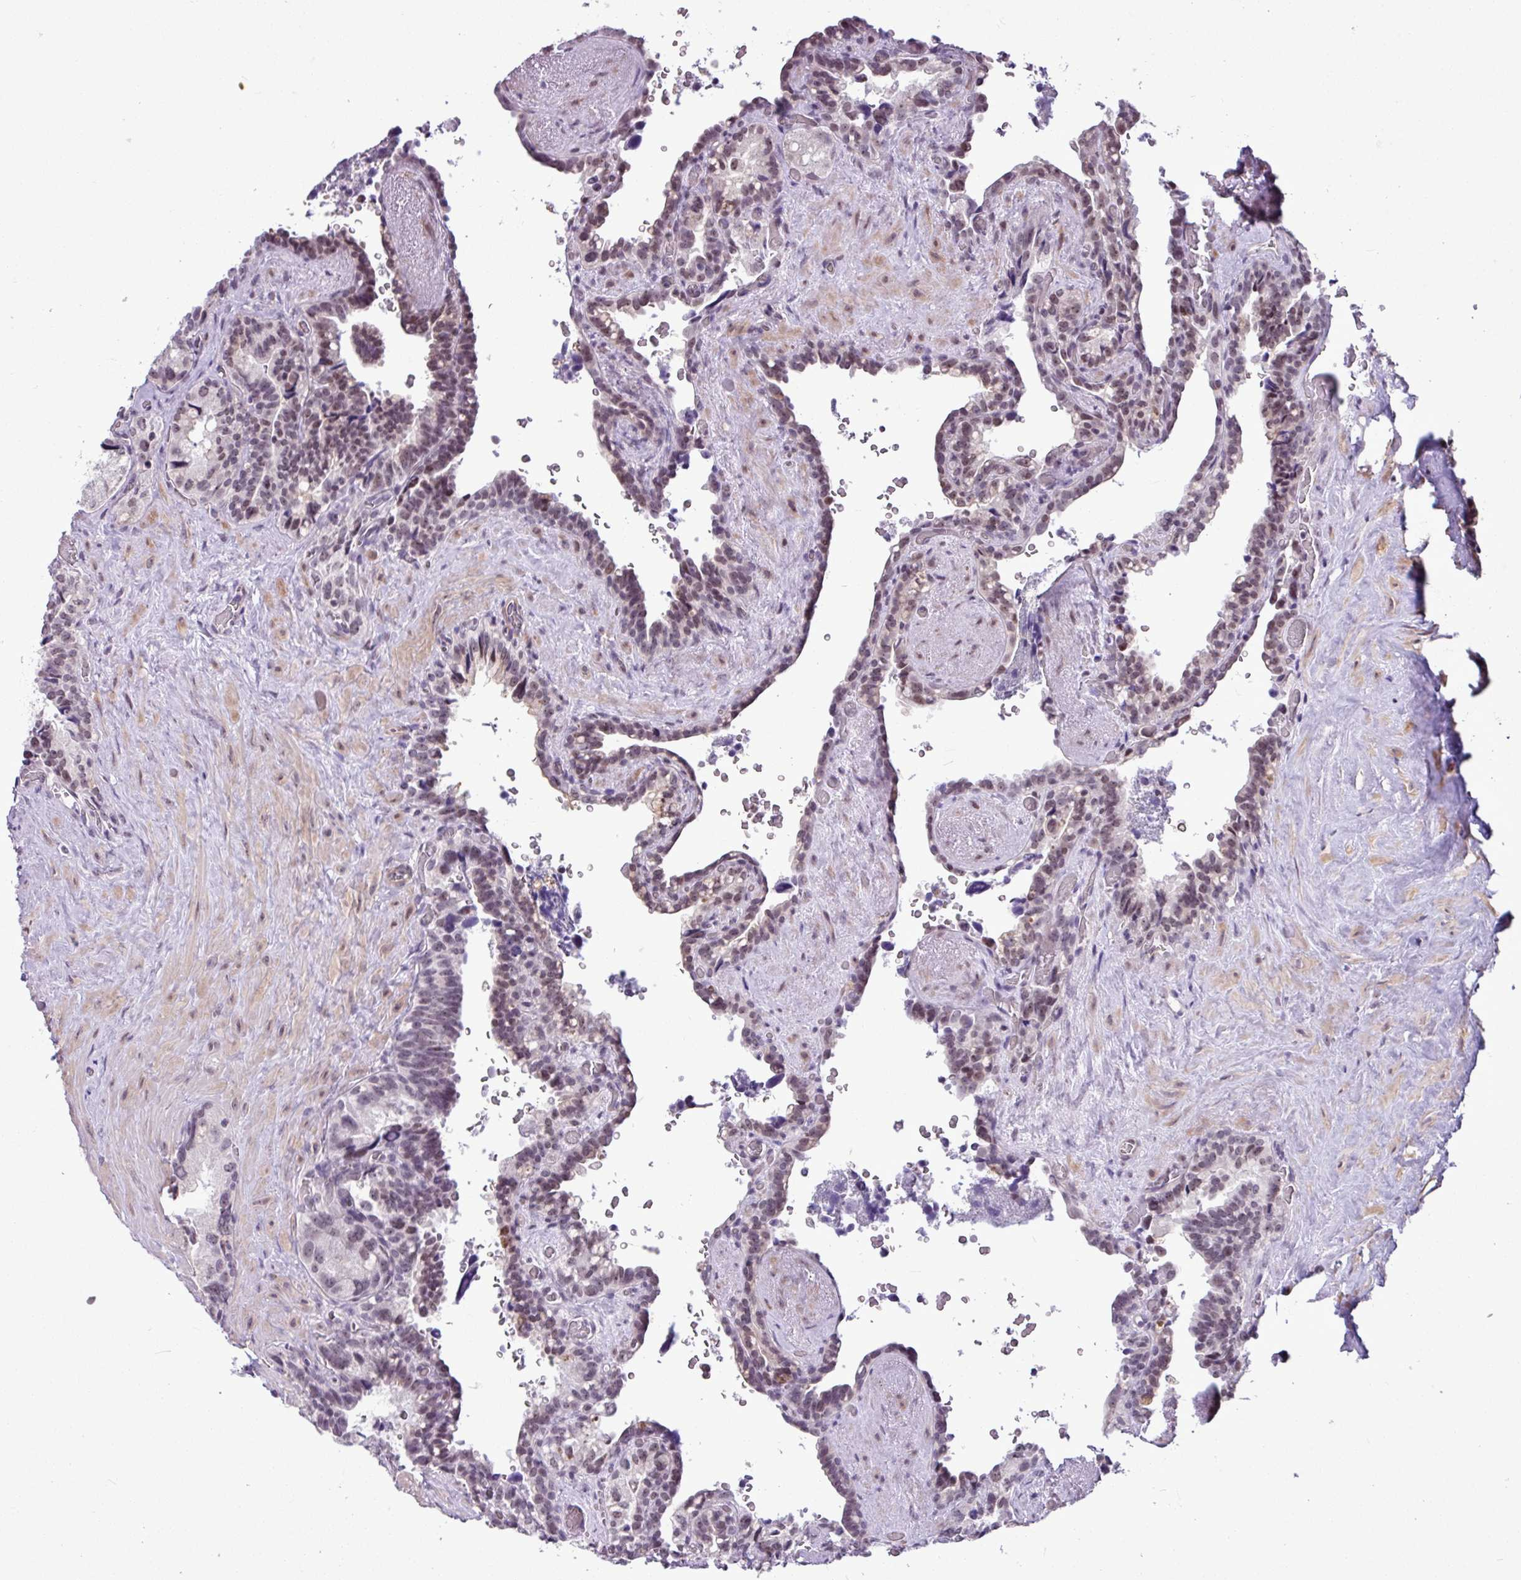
{"staining": {"intensity": "moderate", "quantity": ">75%", "location": "nuclear"}, "tissue": "seminal vesicle", "cell_type": "Glandular cells", "image_type": "normal", "snomed": [{"axis": "morphology", "description": "Normal tissue, NOS"}, {"axis": "topography", "description": "Seminal veicle"}], "caption": "Immunohistochemistry (IHC) micrograph of normal seminal vesicle stained for a protein (brown), which exhibits medium levels of moderate nuclear positivity in about >75% of glandular cells.", "gene": "UTP18", "patient": {"sex": "male", "age": 68}}